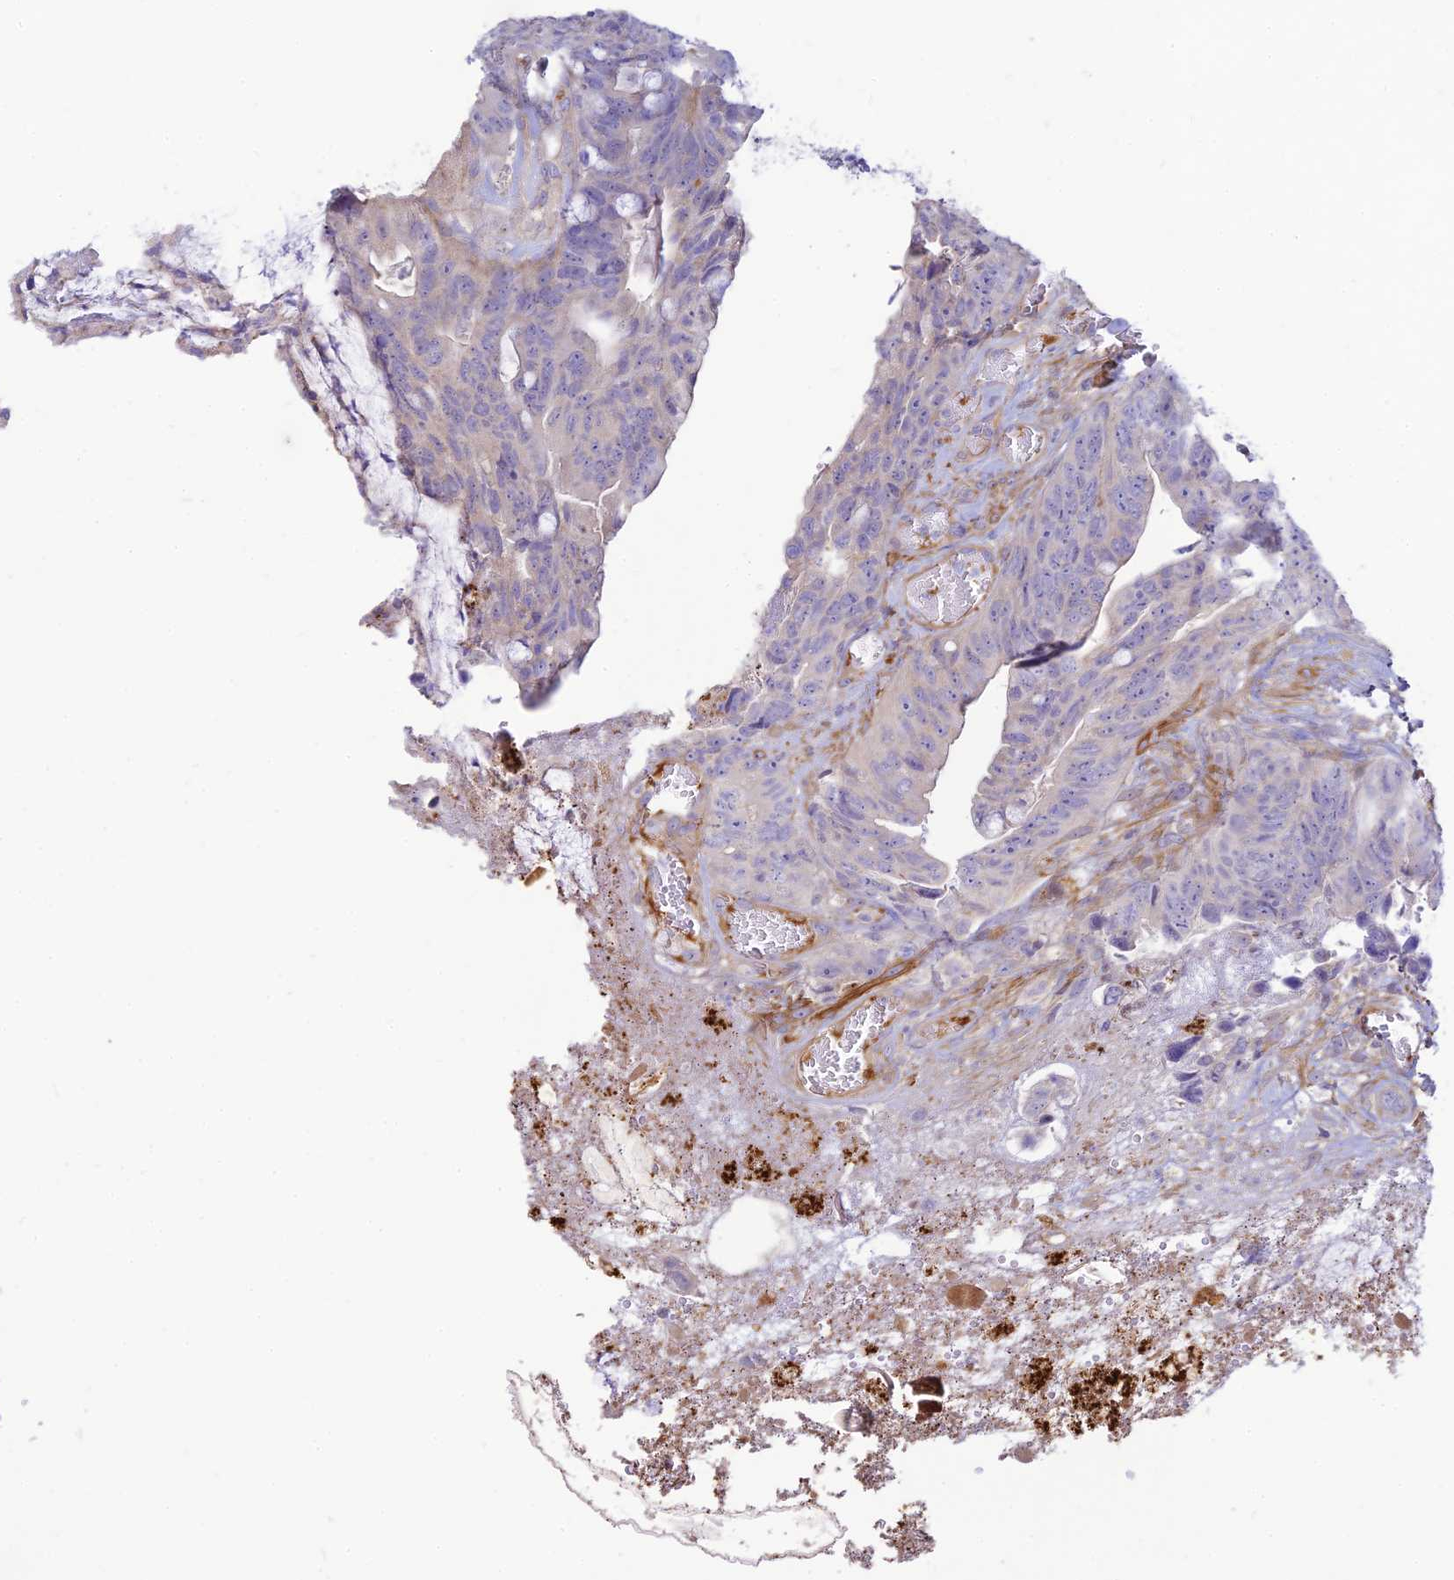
{"staining": {"intensity": "negative", "quantity": "none", "location": "none"}, "tissue": "colorectal cancer", "cell_type": "Tumor cells", "image_type": "cancer", "snomed": [{"axis": "morphology", "description": "Adenocarcinoma, NOS"}, {"axis": "topography", "description": "Colon"}], "caption": "This photomicrograph is of adenocarcinoma (colorectal) stained with immunohistochemistry to label a protein in brown with the nuclei are counter-stained blue. There is no staining in tumor cells. (Brightfield microscopy of DAB IHC at high magnification).", "gene": "FBXW4", "patient": {"sex": "female", "age": 82}}